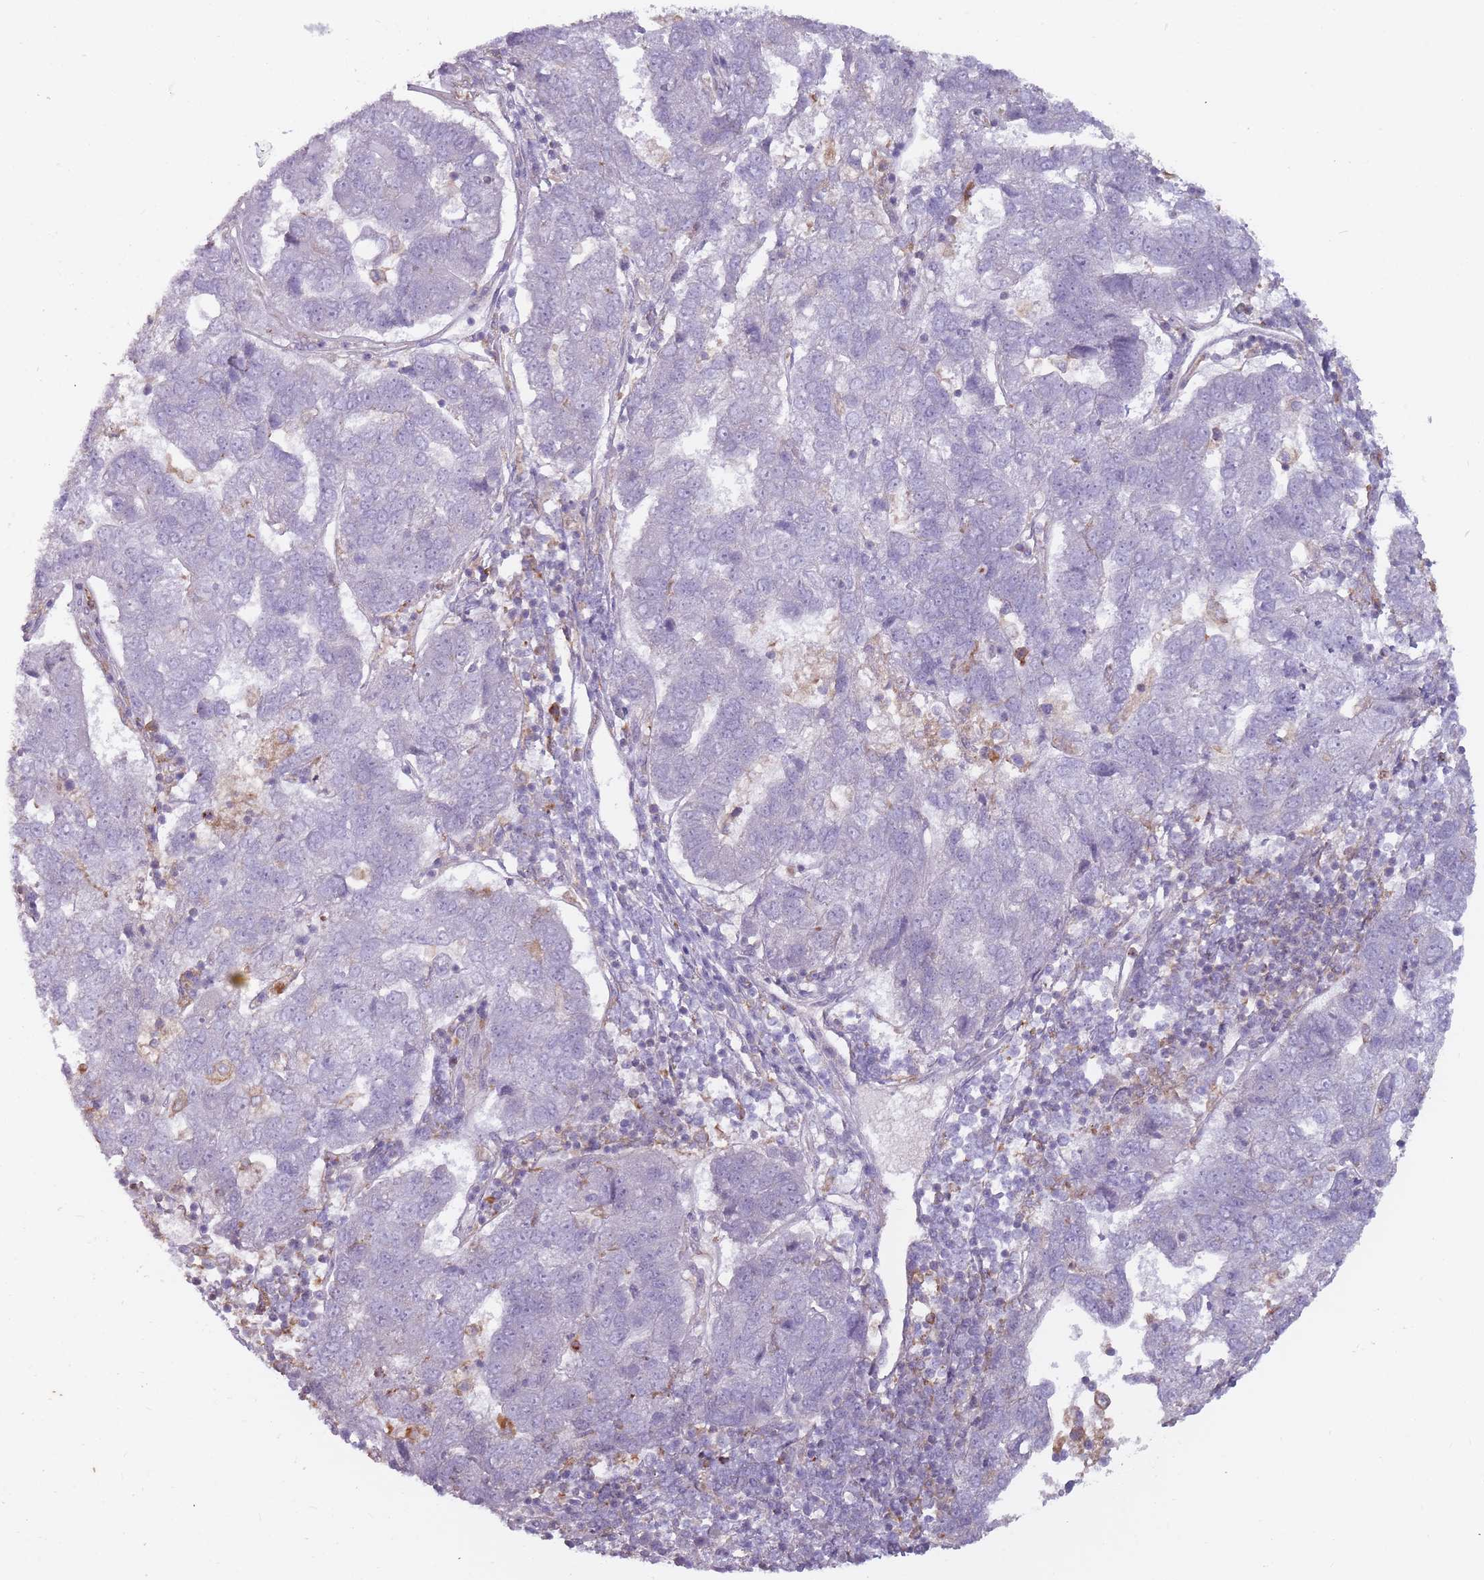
{"staining": {"intensity": "negative", "quantity": "none", "location": "none"}, "tissue": "pancreatic cancer", "cell_type": "Tumor cells", "image_type": "cancer", "snomed": [{"axis": "morphology", "description": "Adenocarcinoma, NOS"}, {"axis": "topography", "description": "Pancreas"}], "caption": "Immunohistochemistry image of neoplastic tissue: adenocarcinoma (pancreatic) stained with DAB exhibits no significant protein positivity in tumor cells.", "gene": "TET3", "patient": {"sex": "female", "age": 61}}